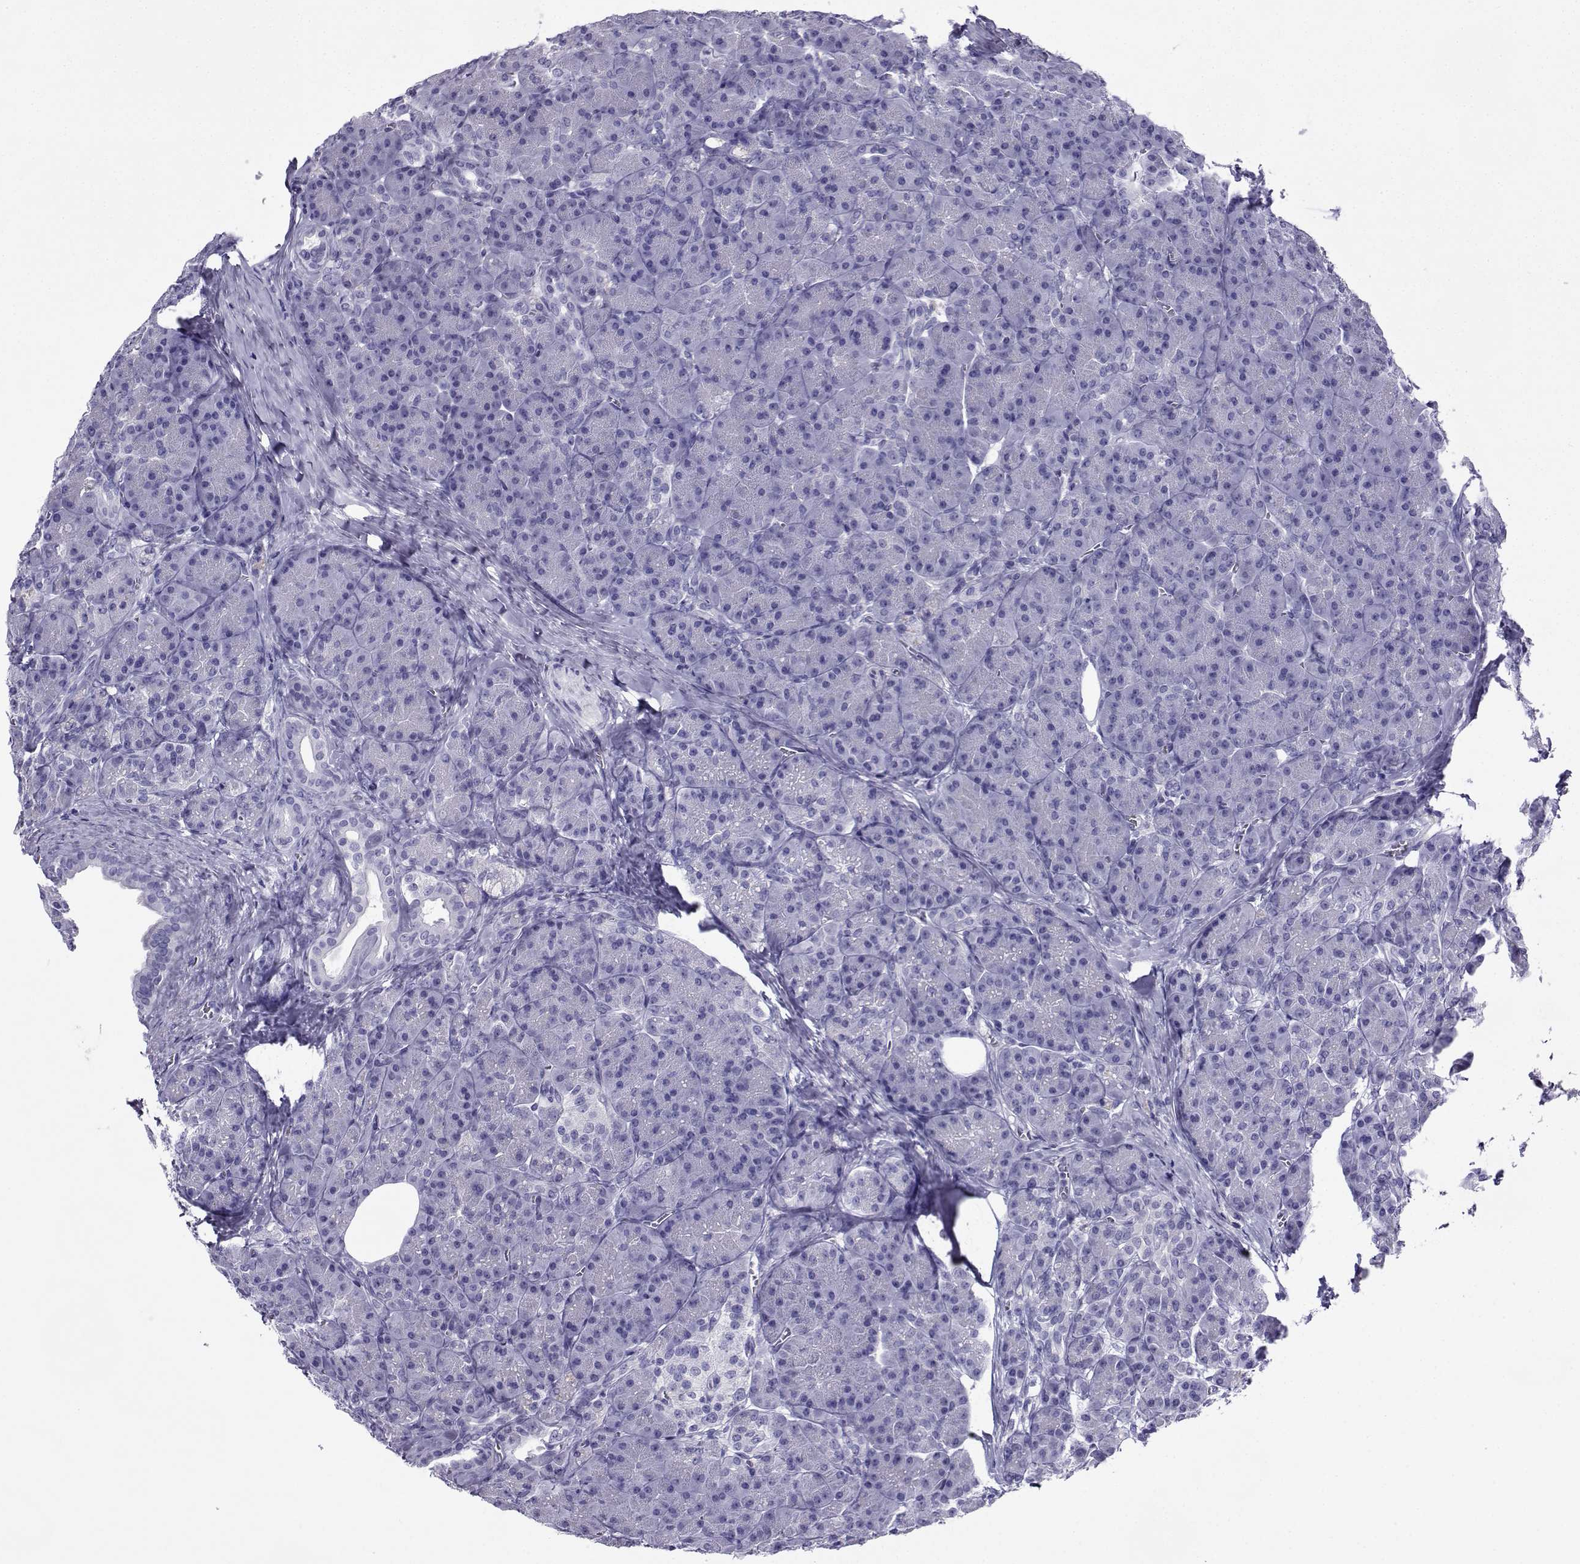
{"staining": {"intensity": "negative", "quantity": "none", "location": "none"}, "tissue": "pancreas", "cell_type": "Exocrine glandular cells", "image_type": "normal", "snomed": [{"axis": "morphology", "description": "Normal tissue, NOS"}, {"axis": "topography", "description": "Pancreas"}], "caption": "Photomicrograph shows no significant protein expression in exocrine glandular cells of normal pancreas. (IHC, brightfield microscopy, high magnification).", "gene": "CRYBB1", "patient": {"sex": "male", "age": 57}}